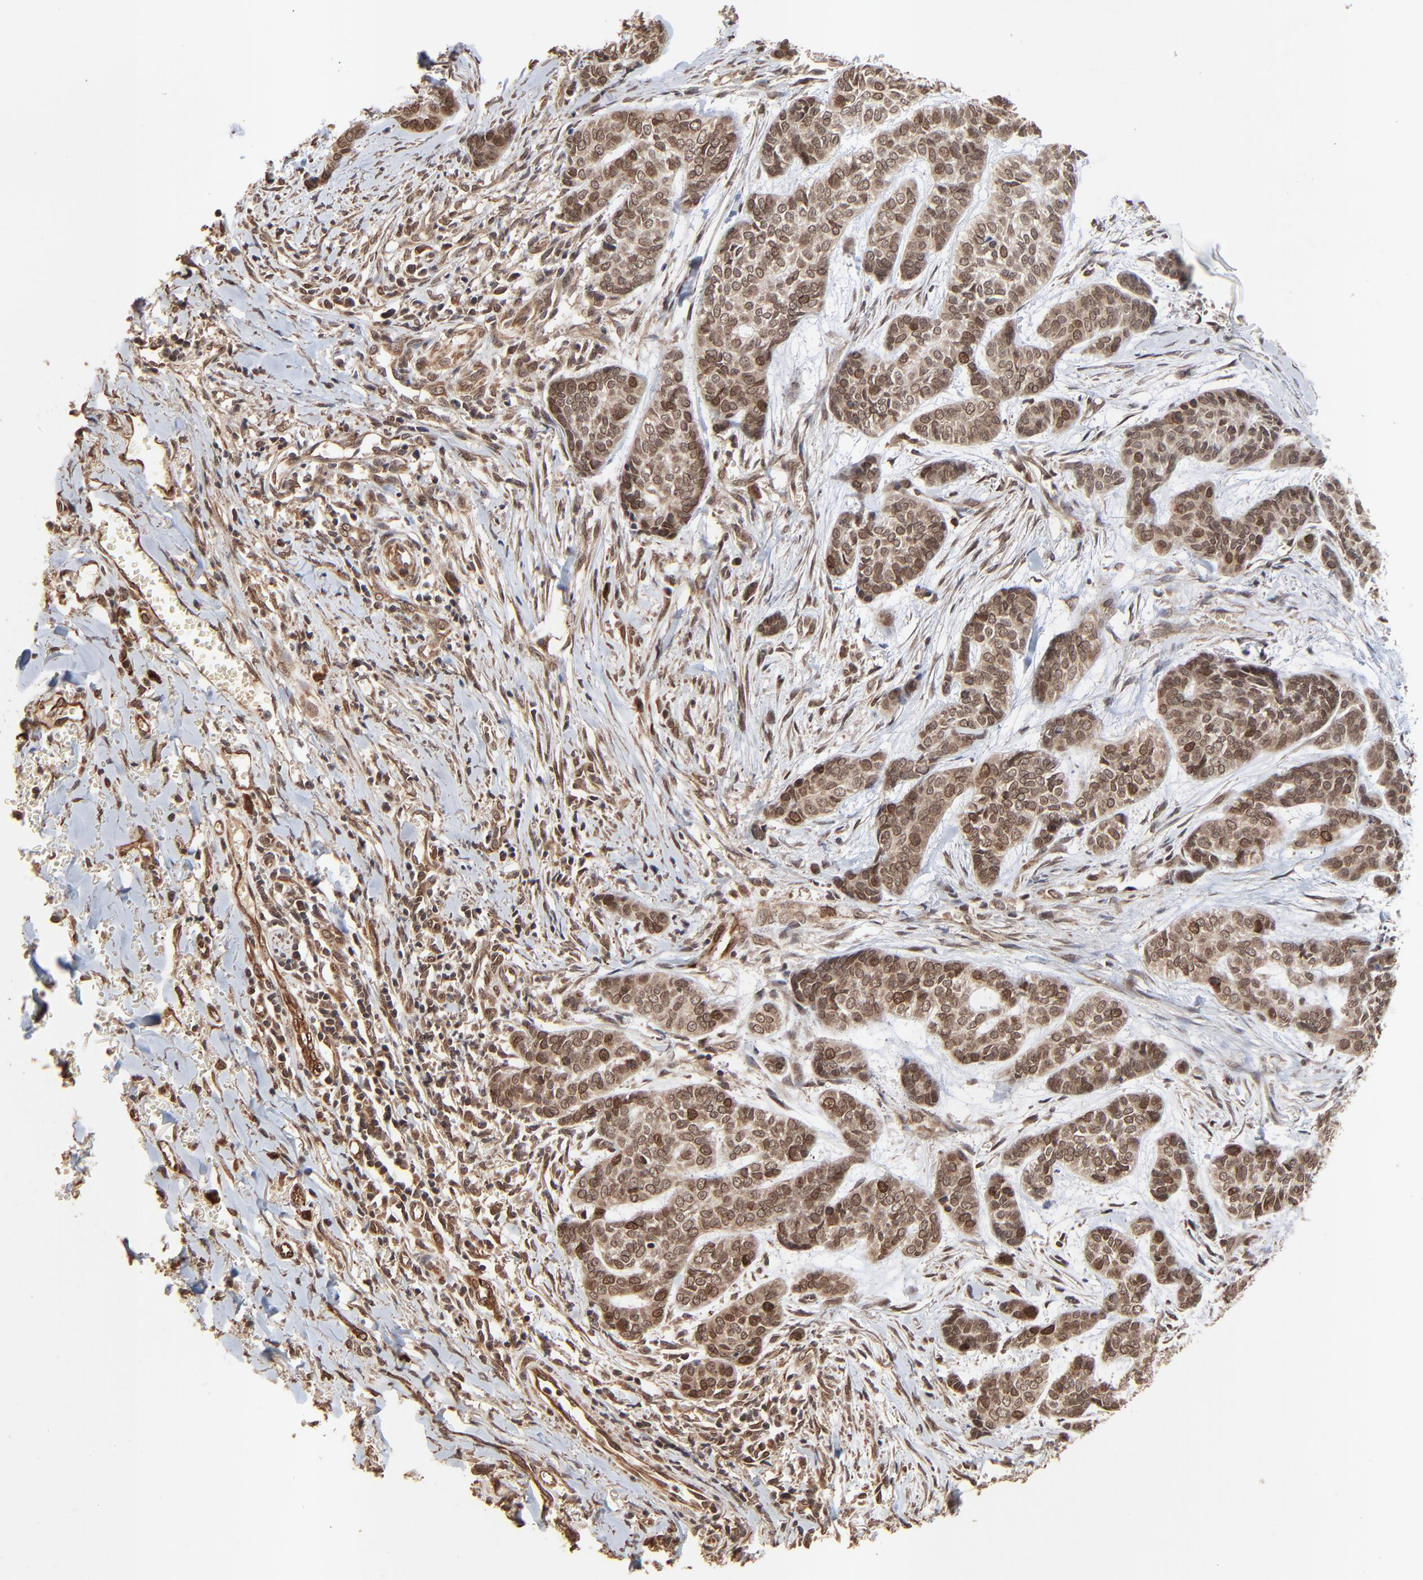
{"staining": {"intensity": "moderate", "quantity": ">75%", "location": "cytoplasmic/membranous,nuclear"}, "tissue": "skin cancer", "cell_type": "Tumor cells", "image_type": "cancer", "snomed": [{"axis": "morphology", "description": "Basal cell carcinoma"}, {"axis": "topography", "description": "Skin"}], "caption": "Protein expression analysis of skin basal cell carcinoma demonstrates moderate cytoplasmic/membranous and nuclear staining in about >75% of tumor cells.", "gene": "FAM227A", "patient": {"sex": "female", "age": 64}}